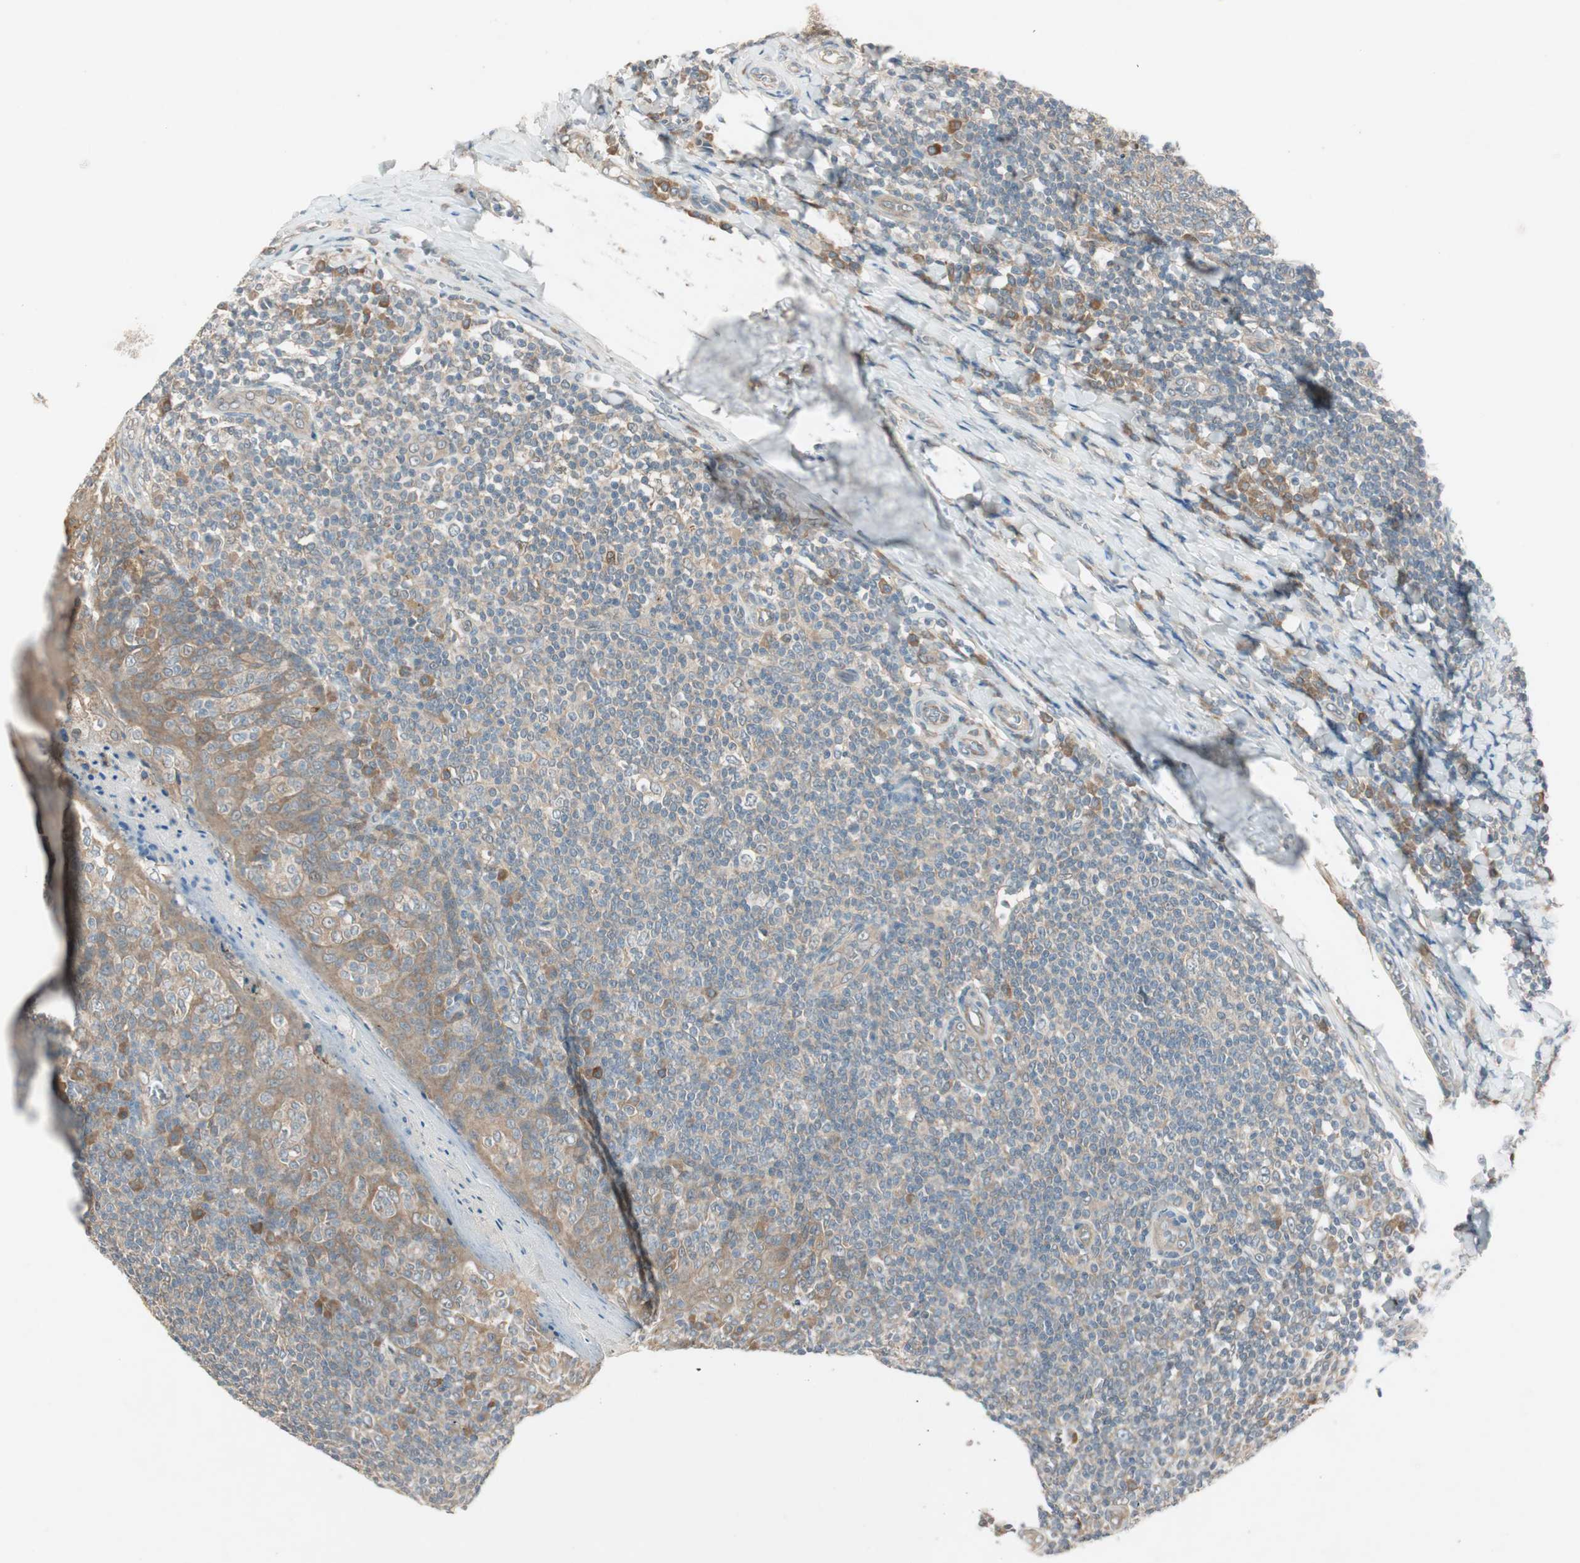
{"staining": {"intensity": "weak", "quantity": "25%-75%", "location": "cytoplasmic/membranous"}, "tissue": "tonsil", "cell_type": "Germinal center cells", "image_type": "normal", "snomed": [{"axis": "morphology", "description": "Normal tissue, NOS"}, {"axis": "topography", "description": "Tonsil"}], "caption": "A brown stain highlights weak cytoplasmic/membranous staining of a protein in germinal center cells of benign human tonsil.", "gene": "NCLN", "patient": {"sex": "male", "age": 31}}